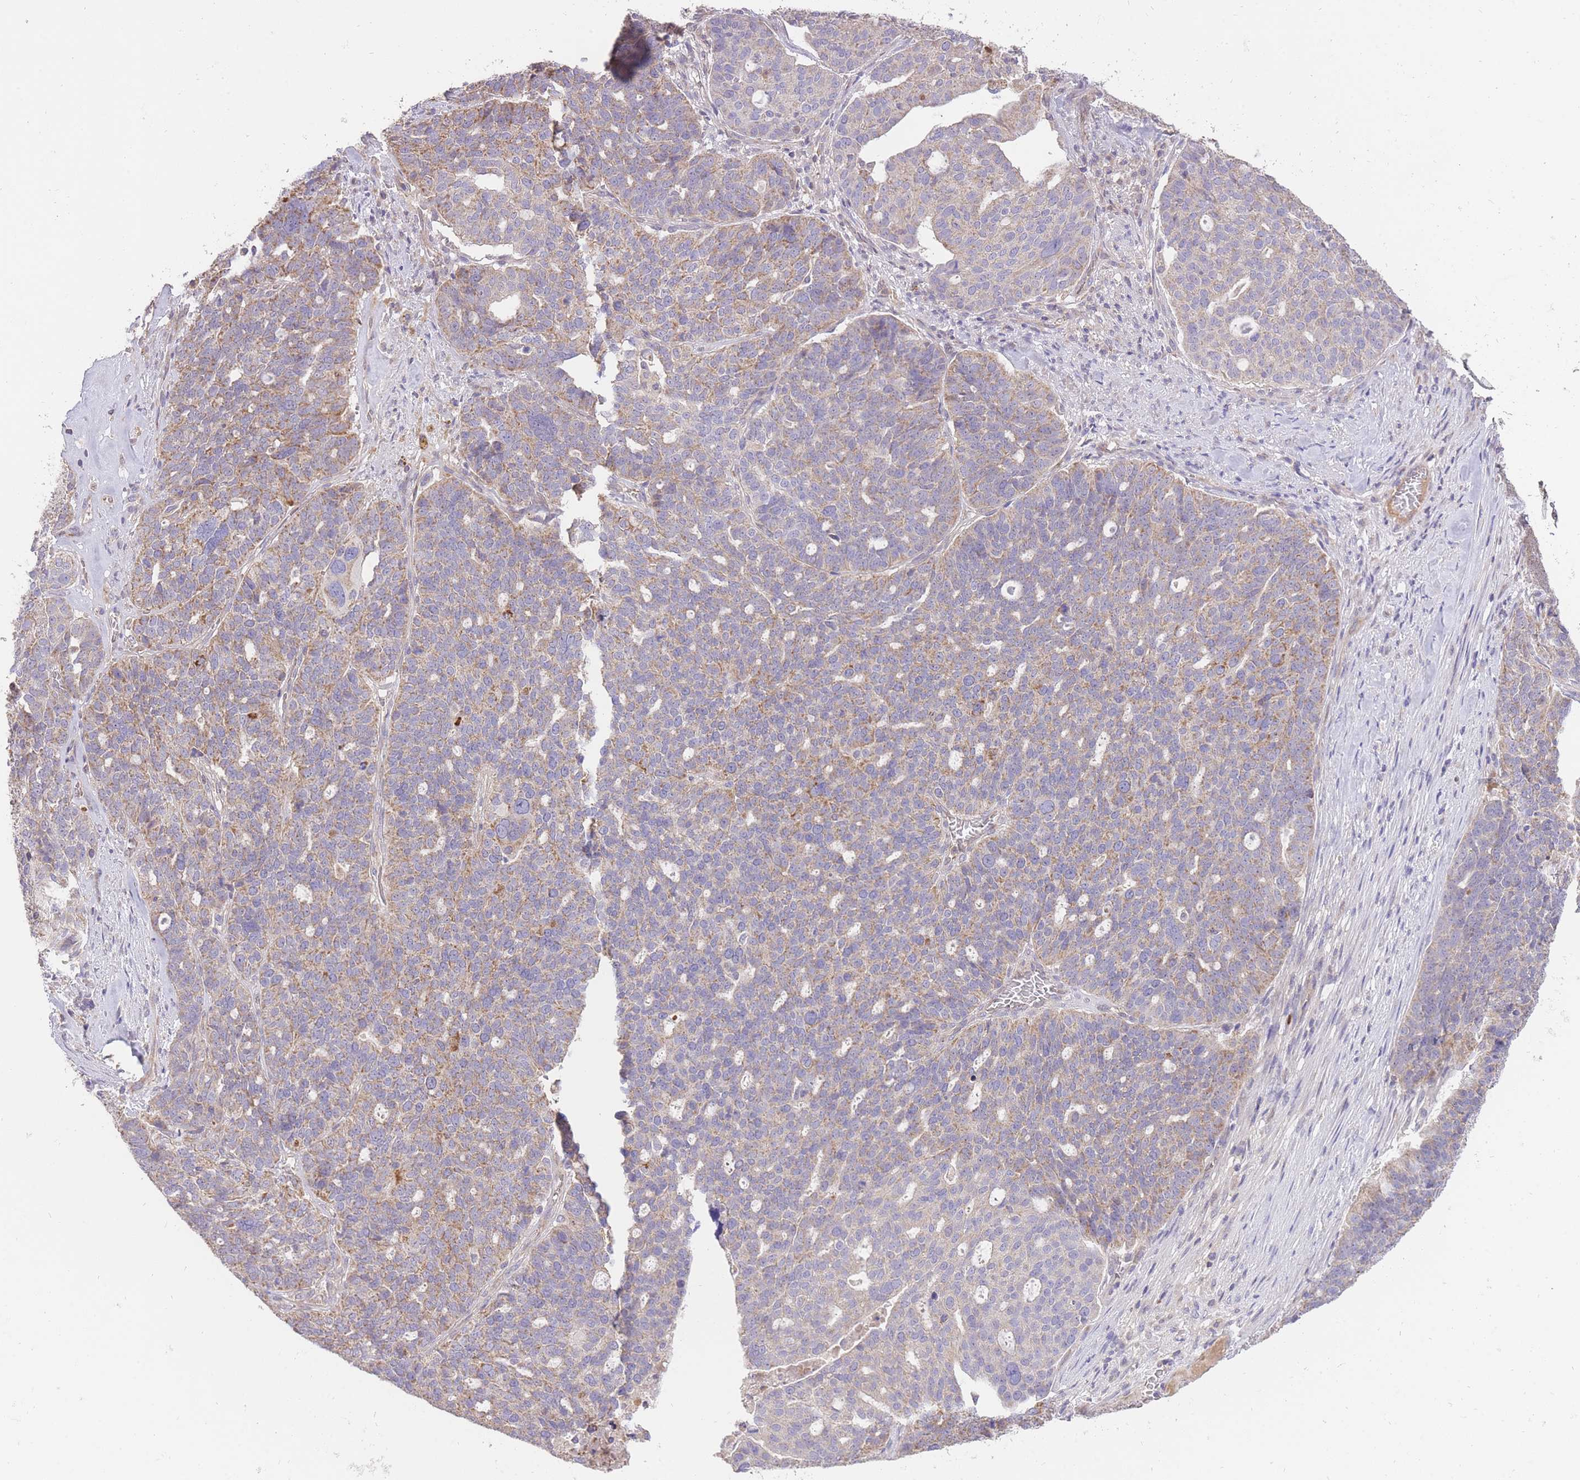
{"staining": {"intensity": "moderate", "quantity": "25%-75%", "location": "cytoplasmic/membranous"}, "tissue": "ovarian cancer", "cell_type": "Tumor cells", "image_type": "cancer", "snomed": [{"axis": "morphology", "description": "Cystadenocarcinoma, serous, NOS"}, {"axis": "topography", "description": "Ovary"}], "caption": "Human ovarian serous cystadenocarcinoma stained with a brown dye reveals moderate cytoplasmic/membranous positive expression in about 25%-75% of tumor cells.", "gene": "PREP", "patient": {"sex": "female", "age": 59}}